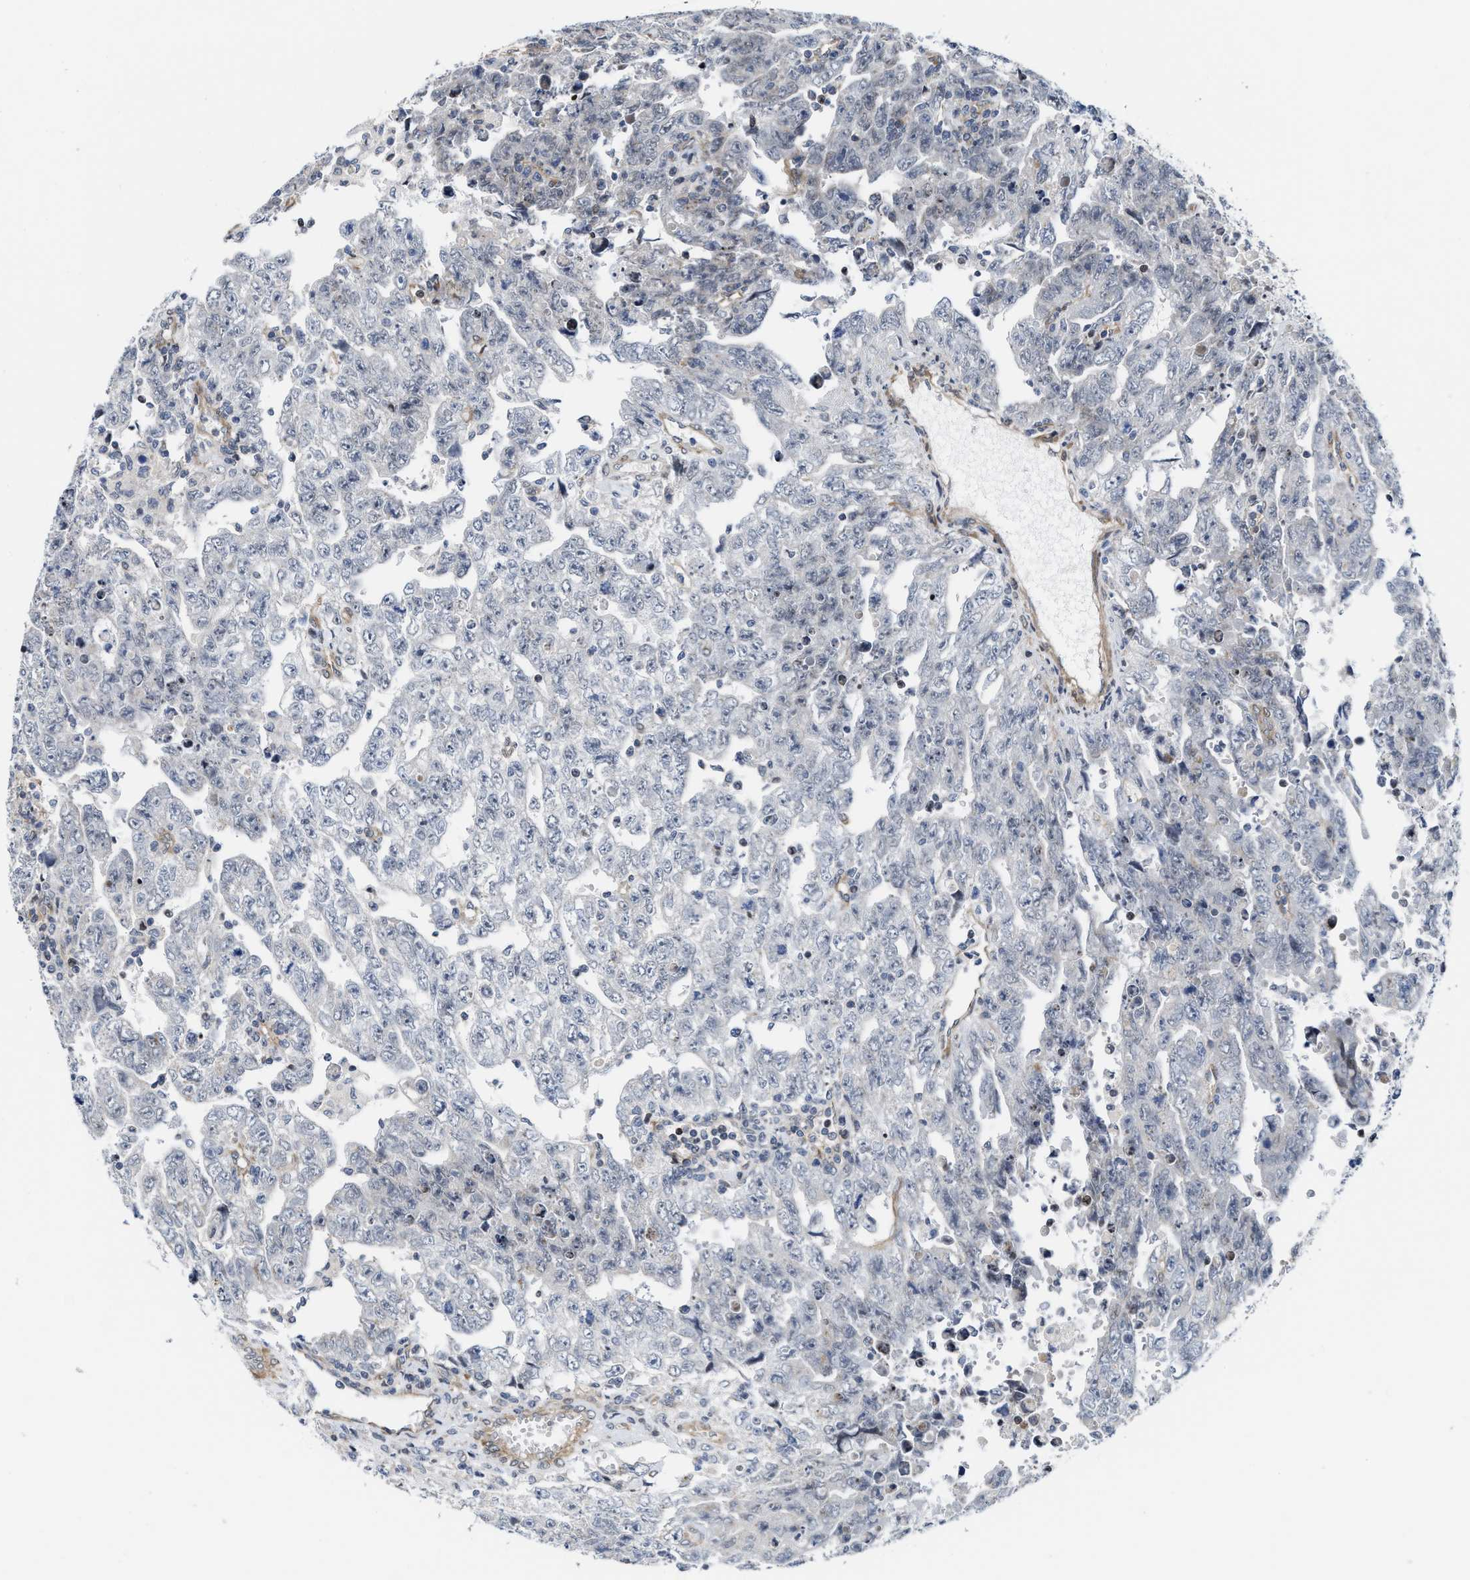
{"staining": {"intensity": "weak", "quantity": "25%-75%", "location": "cytoplasmic/membranous"}, "tissue": "testis cancer", "cell_type": "Tumor cells", "image_type": "cancer", "snomed": [{"axis": "morphology", "description": "Carcinoma, Embryonal, NOS"}, {"axis": "topography", "description": "Testis"}], "caption": "Human testis cancer stained with a protein marker displays weak staining in tumor cells.", "gene": "TGFB1I1", "patient": {"sex": "male", "age": 28}}